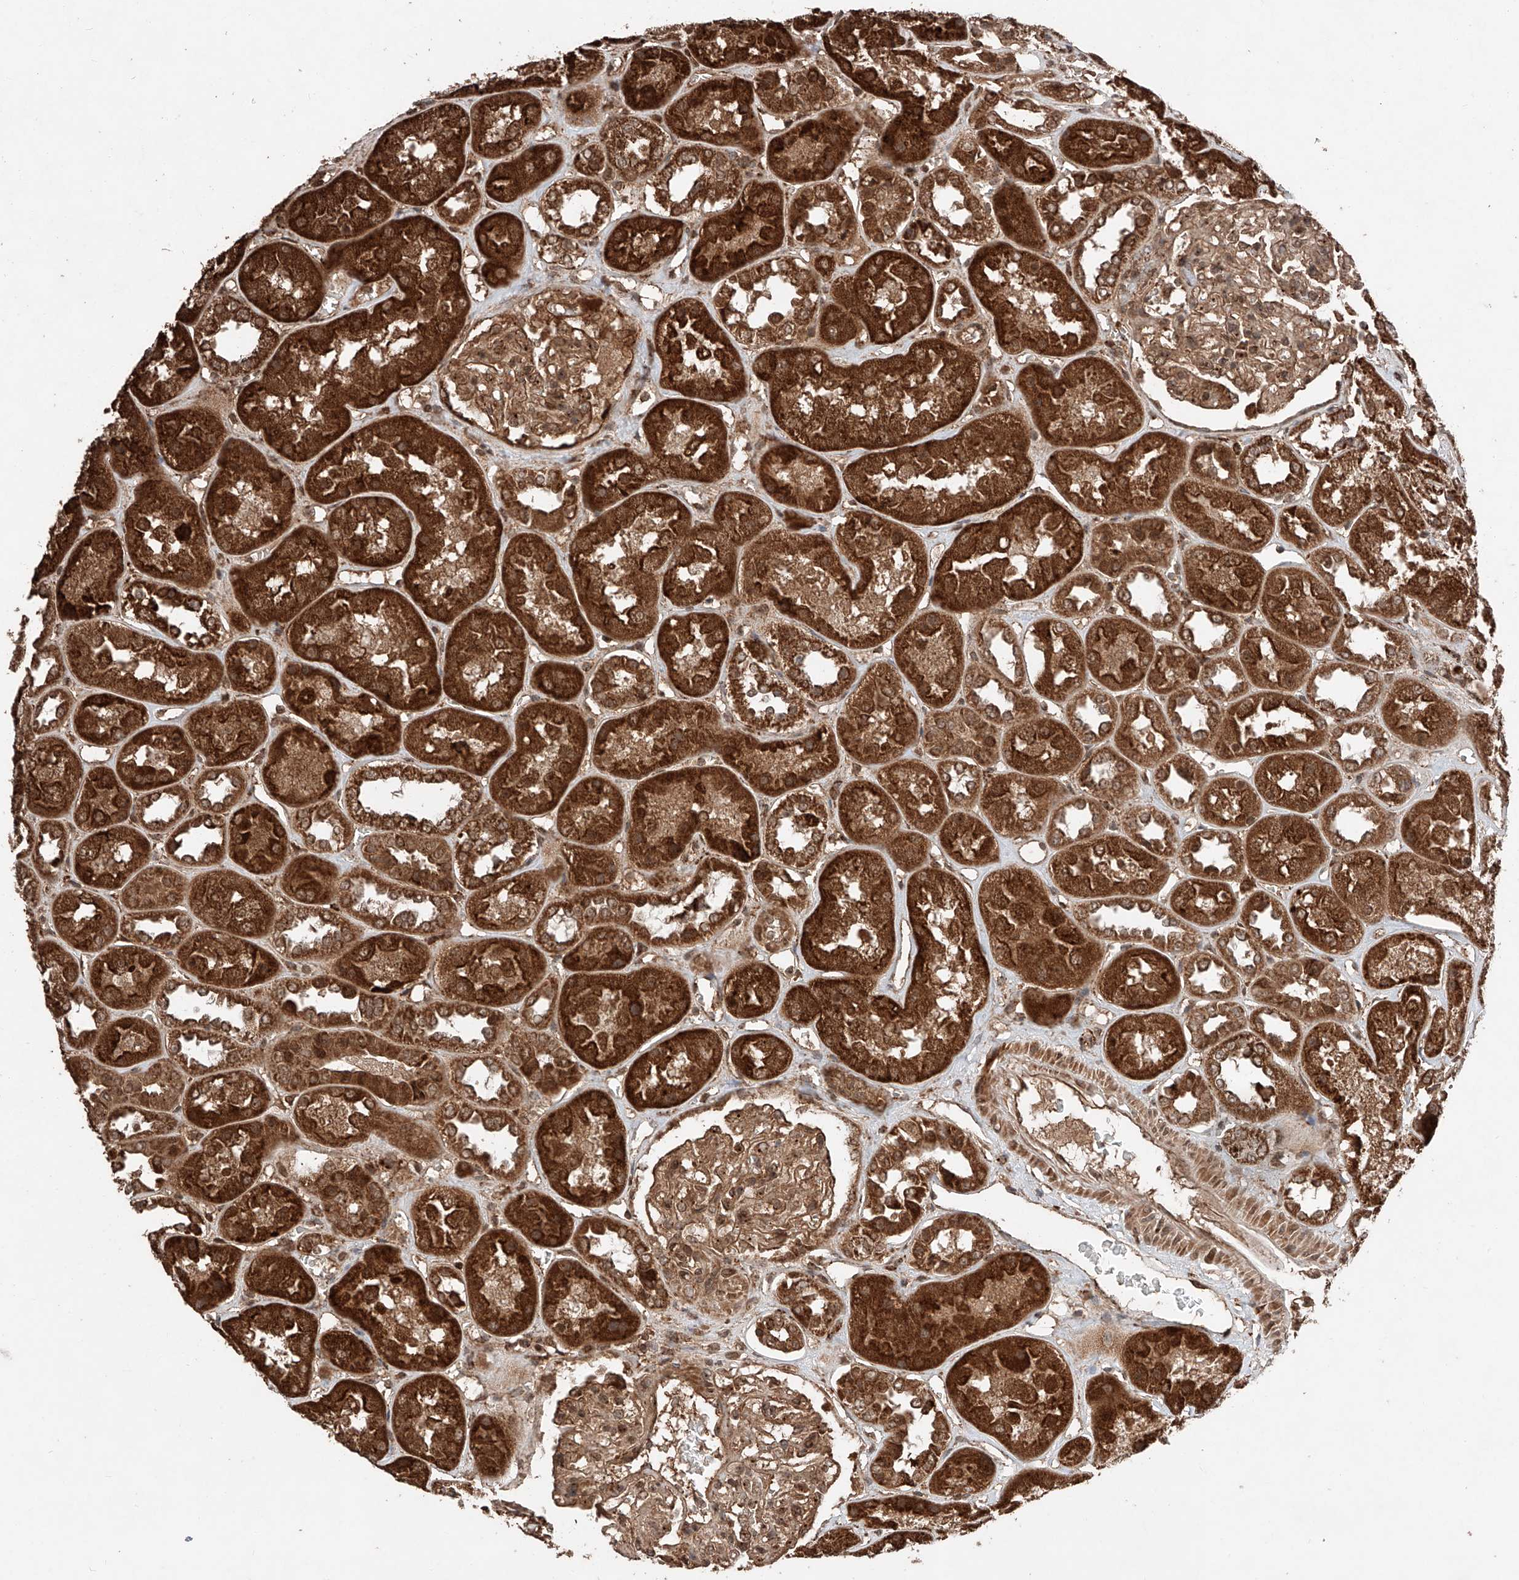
{"staining": {"intensity": "moderate", "quantity": ">75%", "location": "cytoplasmic/membranous,nuclear"}, "tissue": "kidney", "cell_type": "Cells in glomeruli", "image_type": "normal", "snomed": [{"axis": "morphology", "description": "Normal tissue, NOS"}, {"axis": "topography", "description": "Kidney"}], "caption": "Moderate cytoplasmic/membranous,nuclear staining for a protein is present in about >75% of cells in glomeruli of normal kidney using immunohistochemistry (IHC).", "gene": "ZSCAN29", "patient": {"sex": "male", "age": 70}}